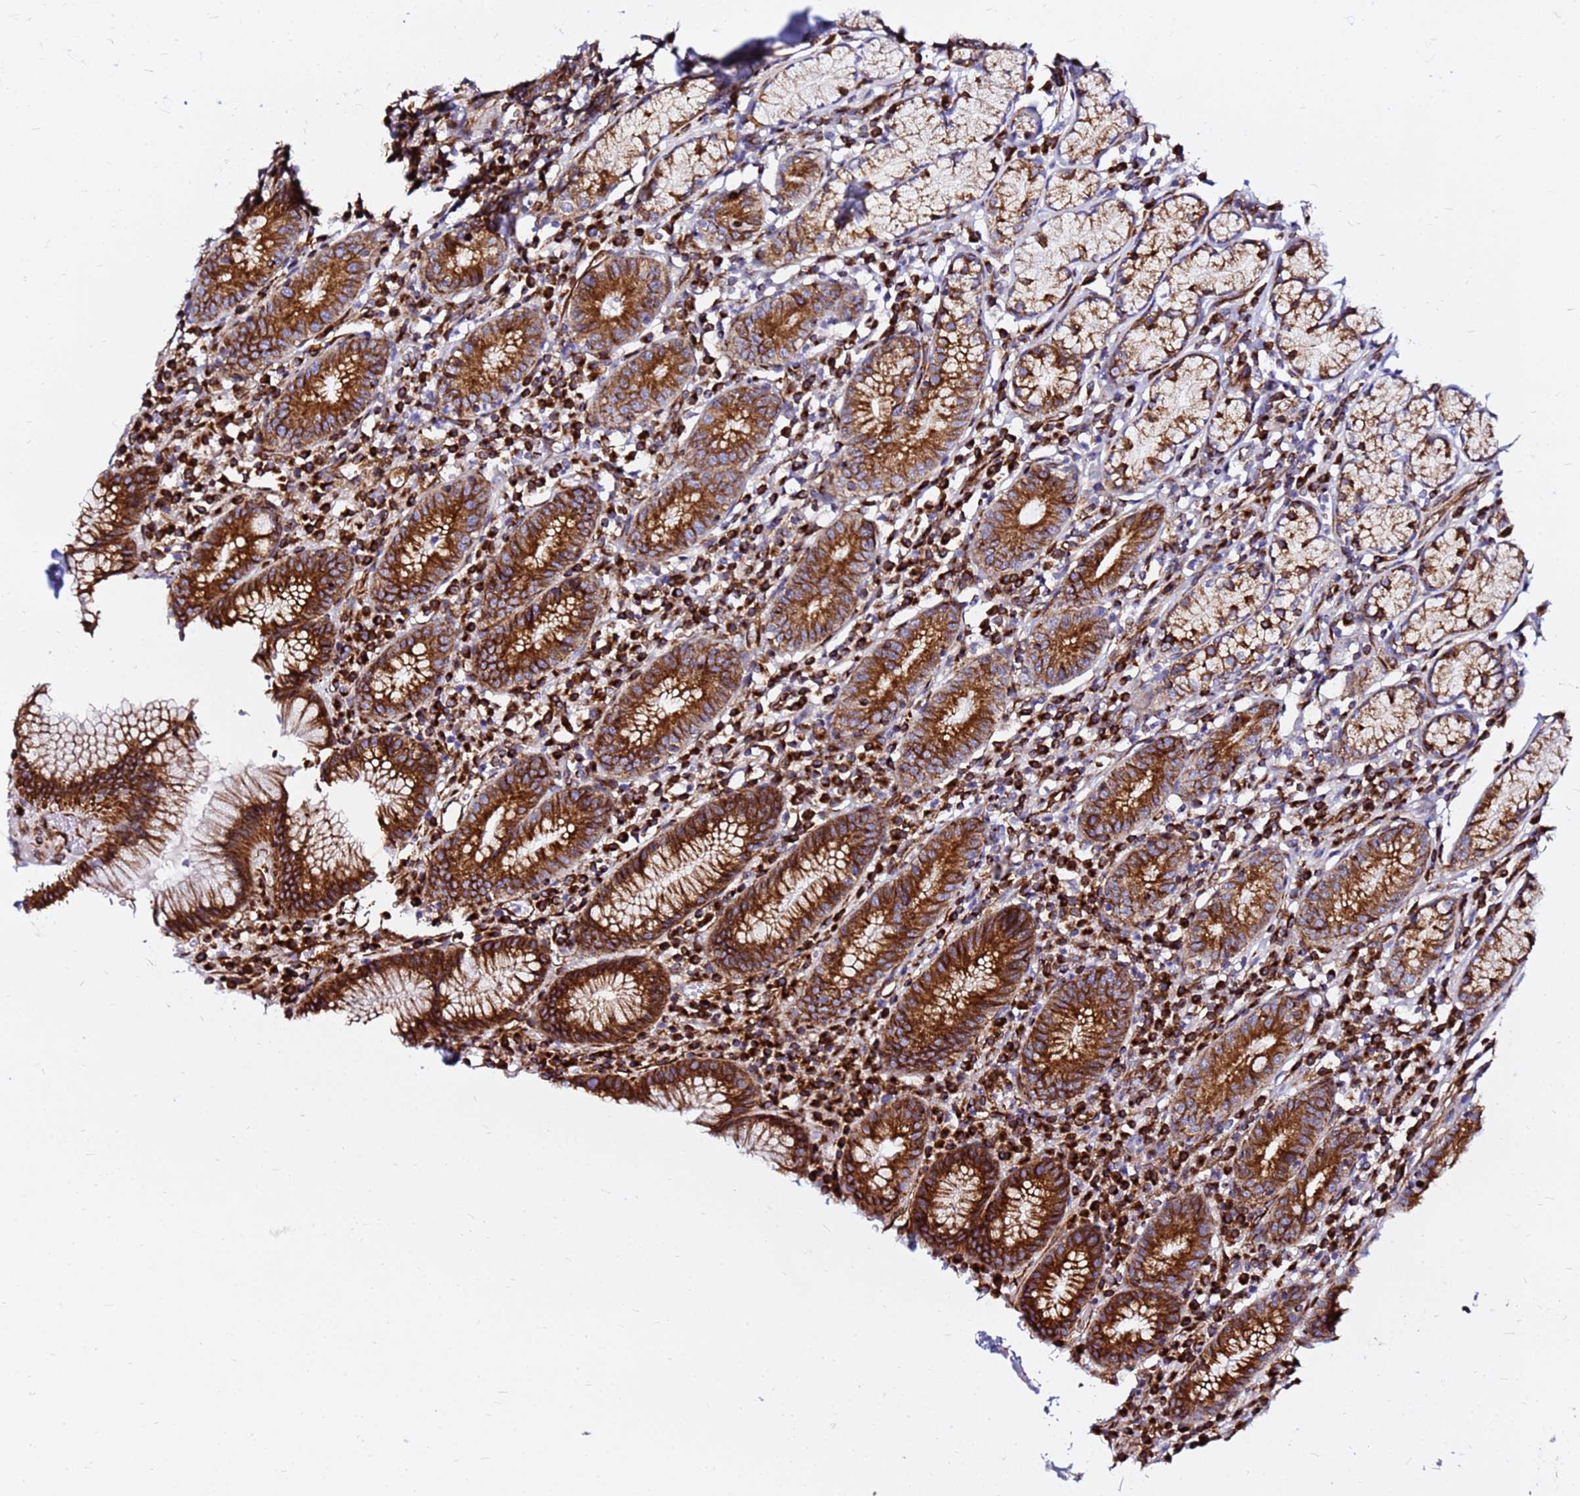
{"staining": {"intensity": "strong", "quantity": ">75%", "location": "cytoplasmic/membranous"}, "tissue": "stomach", "cell_type": "Glandular cells", "image_type": "normal", "snomed": [{"axis": "morphology", "description": "Normal tissue, NOS"}, {"axis": "topography", "description": "Stomach"}], "caption": "Stomach stained with immunohistochemistry shows strong cytoplasmic/membranous expression in about >75% of glandular cells. (Stains: DAB (3,3'-diaminobenzidine) in brown, nuclei in blue, Microscopy: brightfield microscopy at high magnification).", "gene": "TUBA8", "patient": {"sex": "male", "age": 55}}